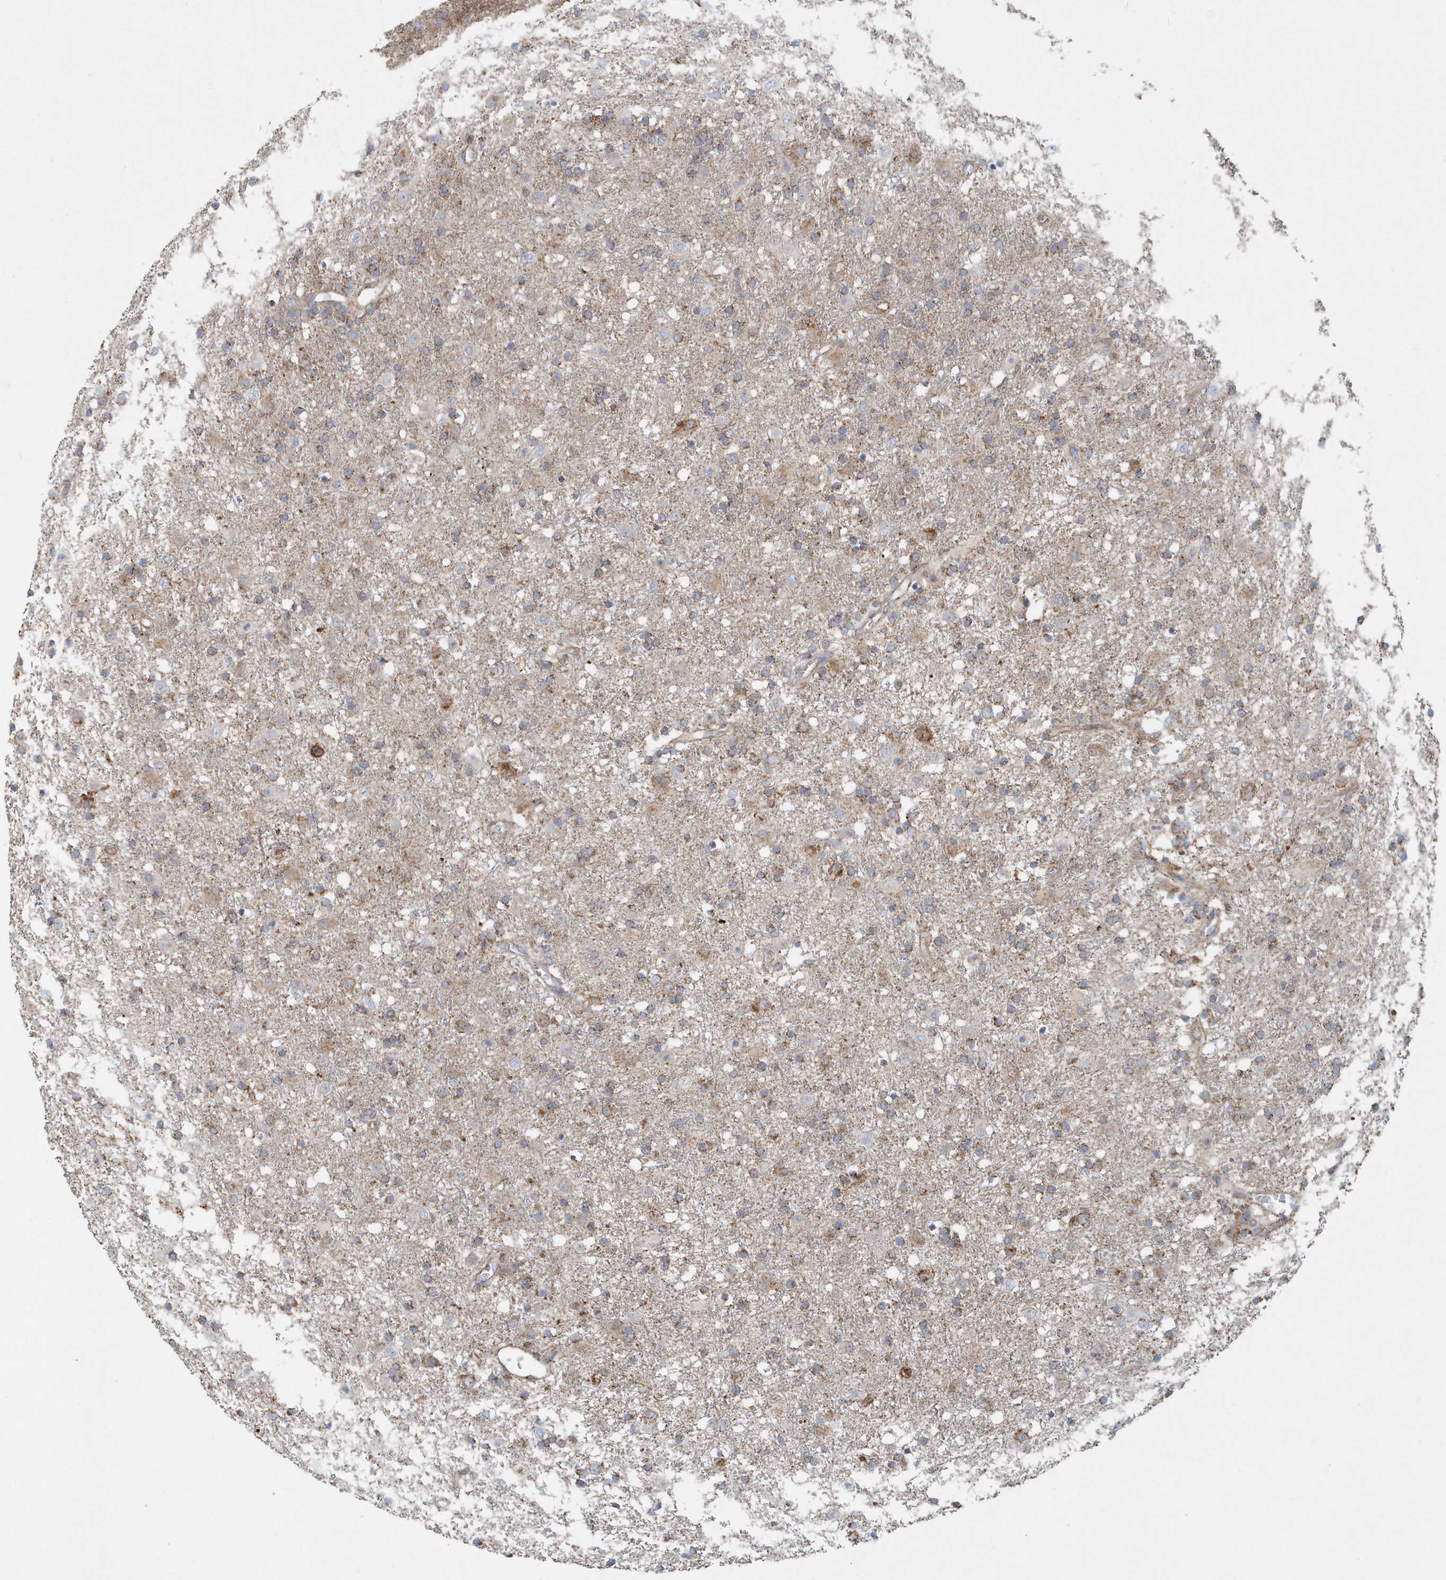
{"staining": {"intensity": "moderate", "quantity": "25%-75%", "location": "cytoplasmic/membranous"}, "tissue": "glioma", "cell_type": "Tumor cells", "image_type": "cancer", "snomed": [{"axis": "morphology", "description": "Glioma, malignant, Low grade"}, {"axis": "topography", "description": "Brain"}], "caption": "This is a histology image of IHC staining of glioma, which shows moderate positivity in the cytoplasmic/membranous of tumor cells.", "gene": "PPP1R7", "patient": {"sex": "male", "age": 65}}